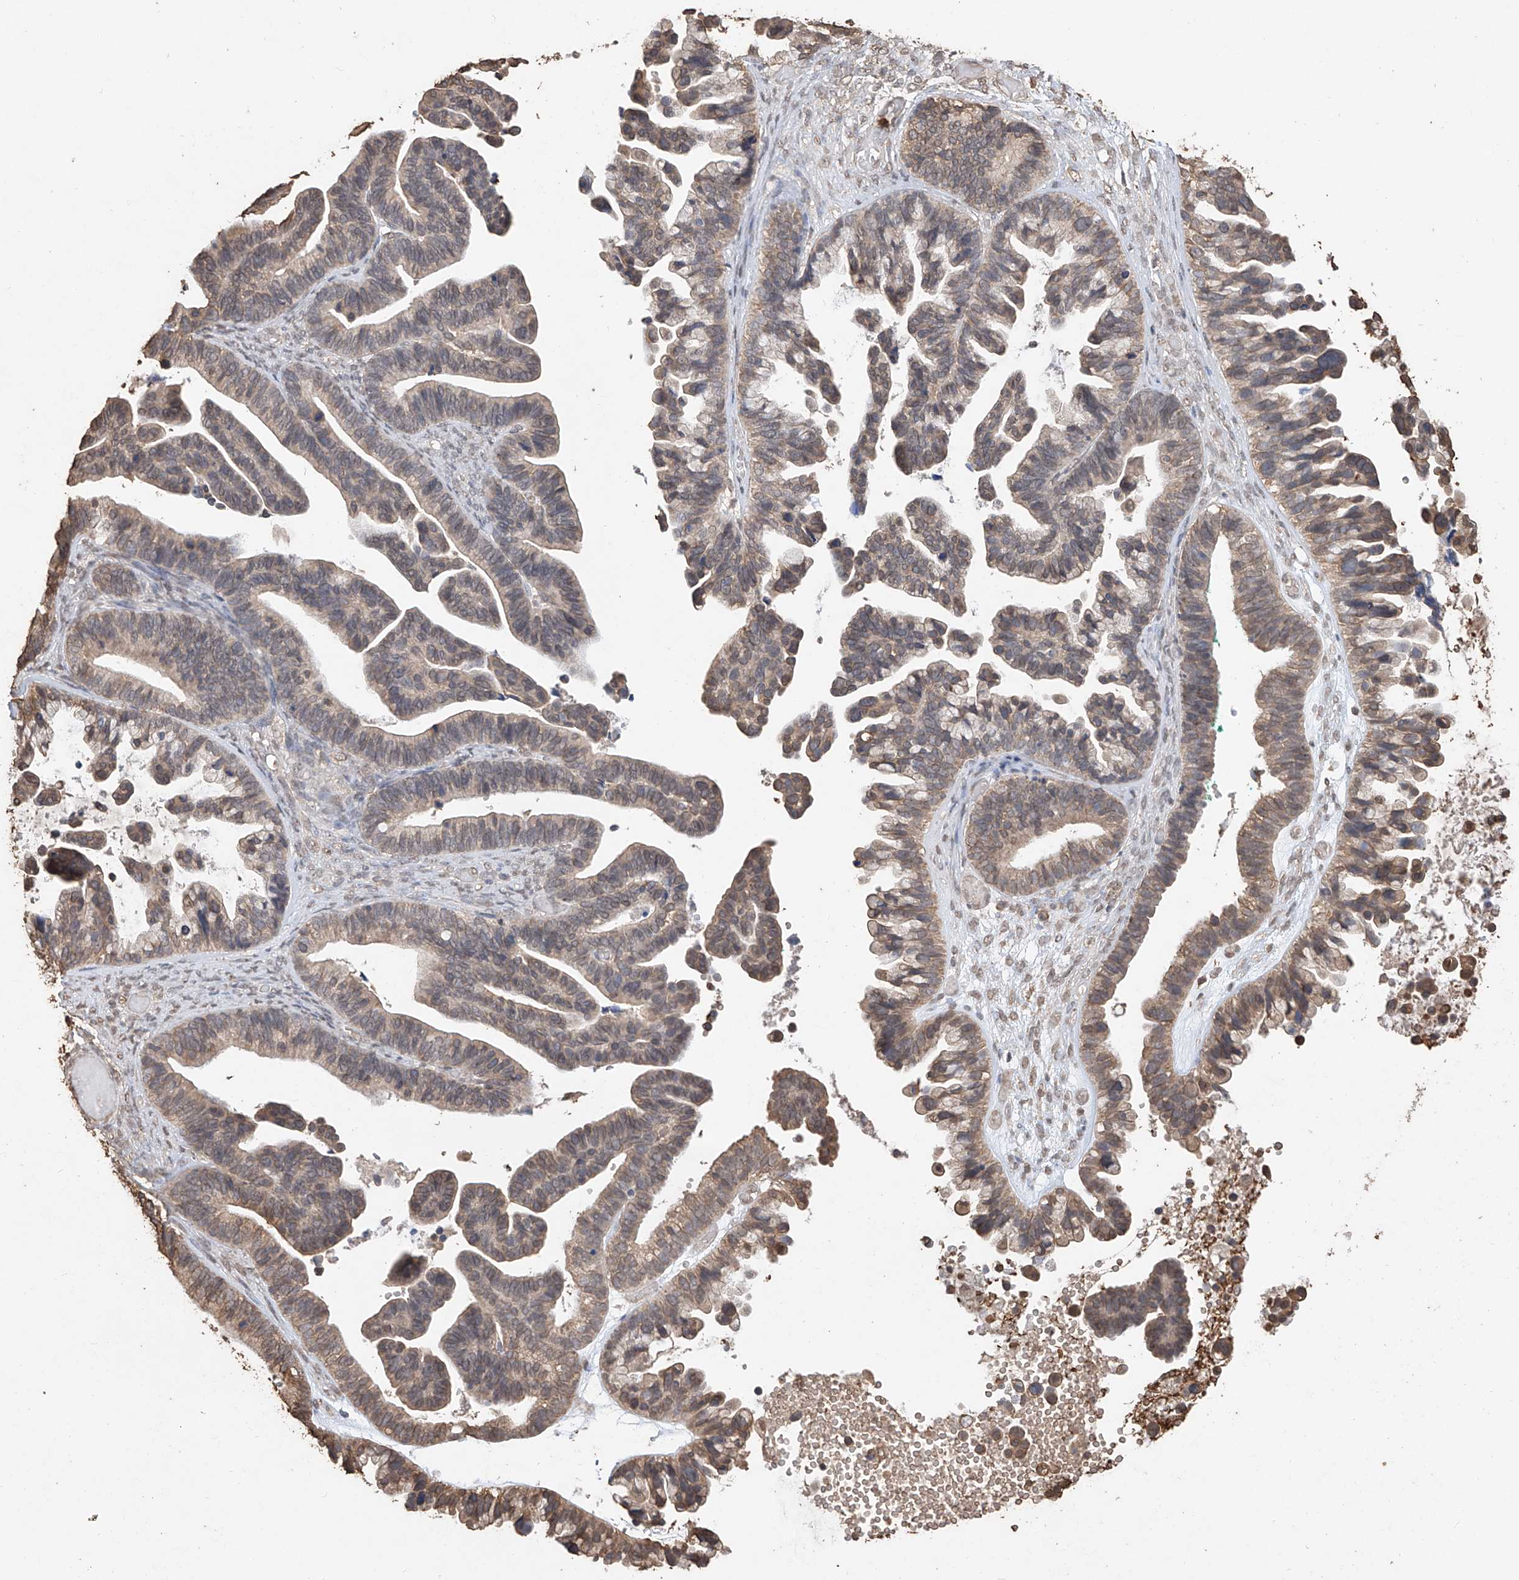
{"staining": {"intensity": "weak", "quantity": ">75%", "location": "cytoplasmic/membranous"}, "tissue": "ovarian cancer", "cell_type": "Tumor cells", "image_type": "cancer", "snomed": [{"axis": "morphology", "description": "Cystadenocarcinoma, serous, NOS"}, {"axis": "topography", "description": "Ovary"}], "caption": "Immunohistochemical staining of ovarian cancer (serous cystadenocarcinoma) exhibits weak cytoplasmic/membranous protein staining in approximately >75% of tumor cells.", "gene": "ELOVL1", "patient": {"sex": "female", "age": 56}}